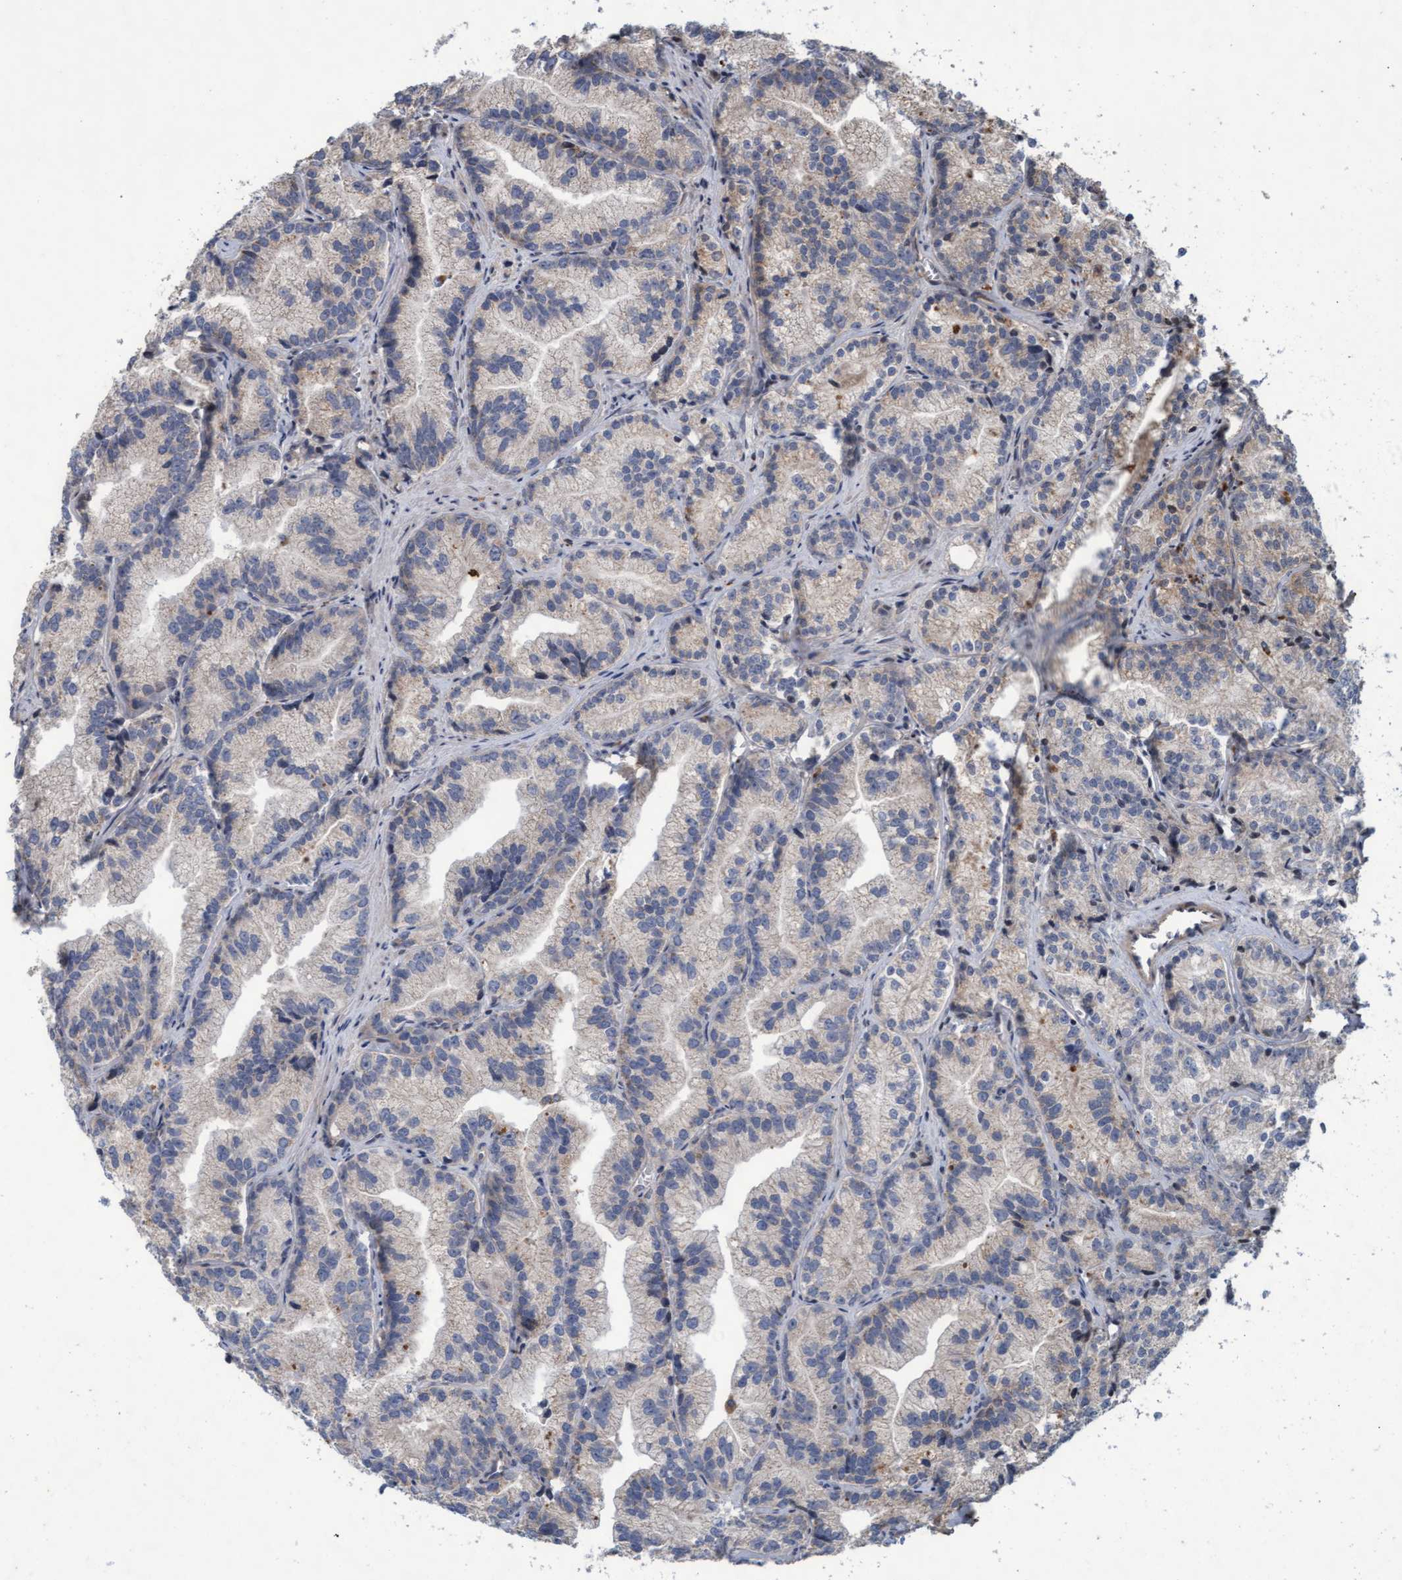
{"staining": {"intensity": "weak", "quantity": "<25%", "location": "cytoplasmic/membranous"}, "tissue": "prostate cancer", "cell_type": "Tumor cells", "image_type": "cancer", "snomed": [{"axis": "morphology", "description": "Adenocarcinoma, Low grade"}, {"axis": "topography", "description": "Prostate"}], "caption": "Immunohistochemical staining of prostate cancer (adenocarcinoma (low-grade)) shows no significant expression in tumor cells.", "gene": "KCNC2", "patient": {"sex": "male", "age": 89}}